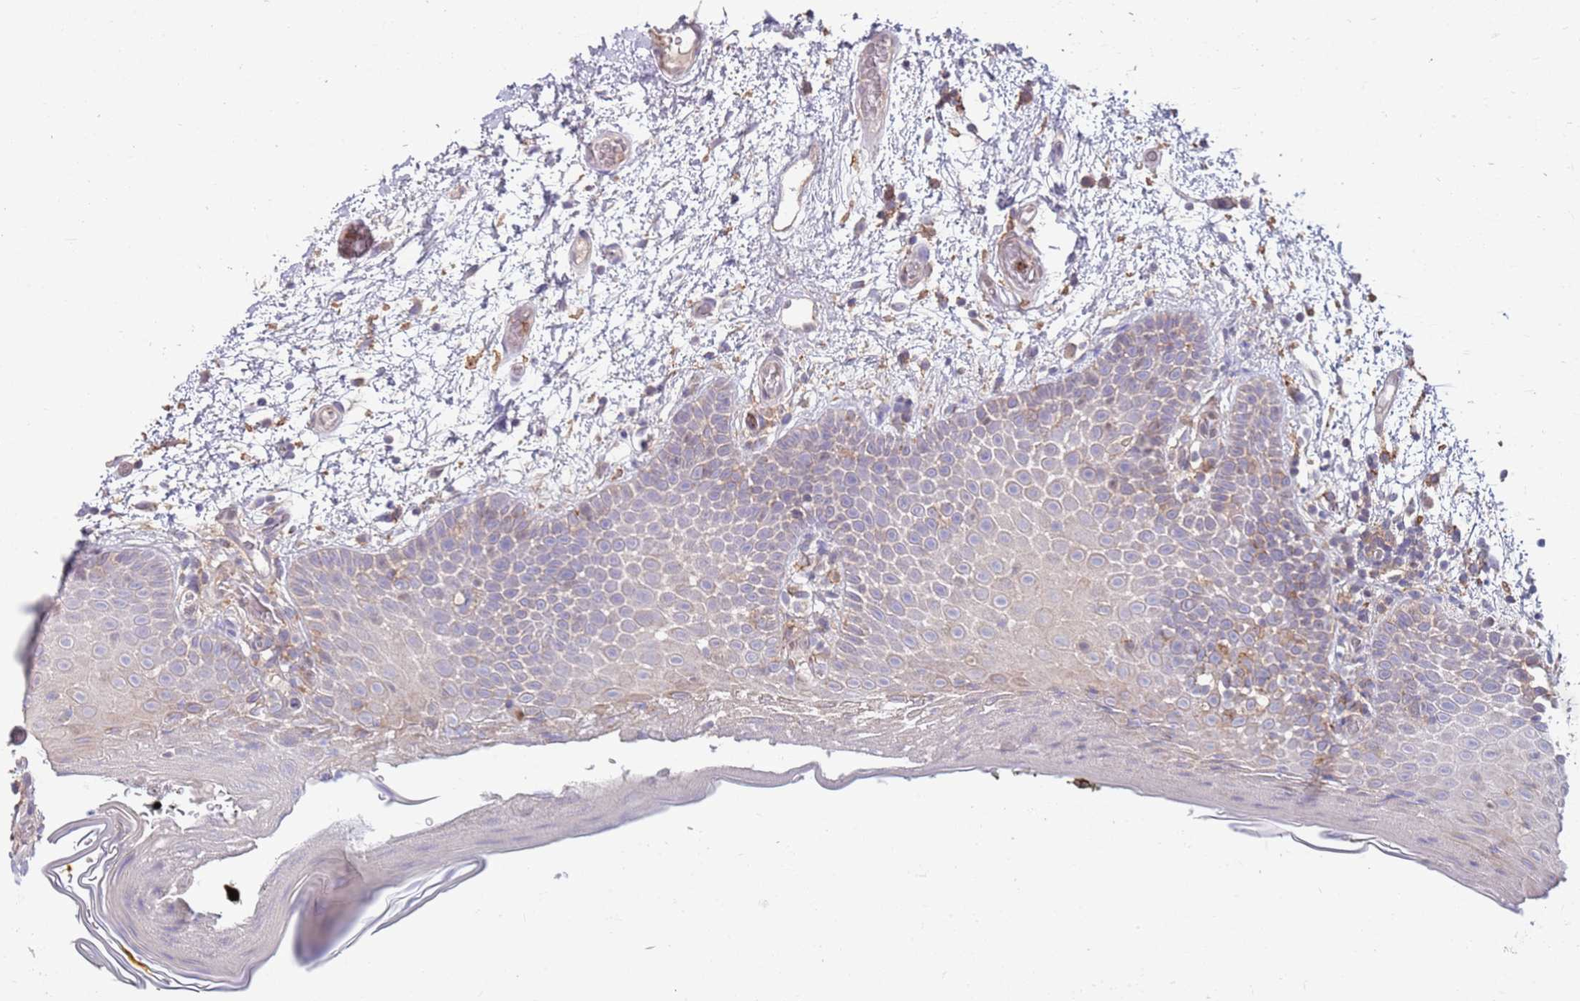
{"staining": {"intensity": "weak", "quantity": "25%-75%", "location": "cytoplasmic/membranous"}, "tissue": "oral mucosa", "cell_type": "Squamous epithelial cells", "image_type": "normal", "snomed": [{"axis": "morphology", "description": "Normal tissue, NOS"}, {"axis": "morphology", "description": "Squamous cell carcinoma, NOS"}, {"axis": "topography", "description": "Oral tissue"}, {"axis": "topography", "description": "Tounge, NOS"}, {"axis": "topography", "description": "Head-Neck"}], "caption": "High-magnification brightfield microscopy of normal oral mucosa stained with DAB (brown) and counterstained with hematoxylin (blue). squamous epithelial cells exhibit weak cytoplasmic/membranous positivity is seen in about25%-75% of cells. The protein of interest is shown in brown color, while the nuclei are stained blue.", "gene": "DDT", "patient": {"sex": "male", "age": 76}}